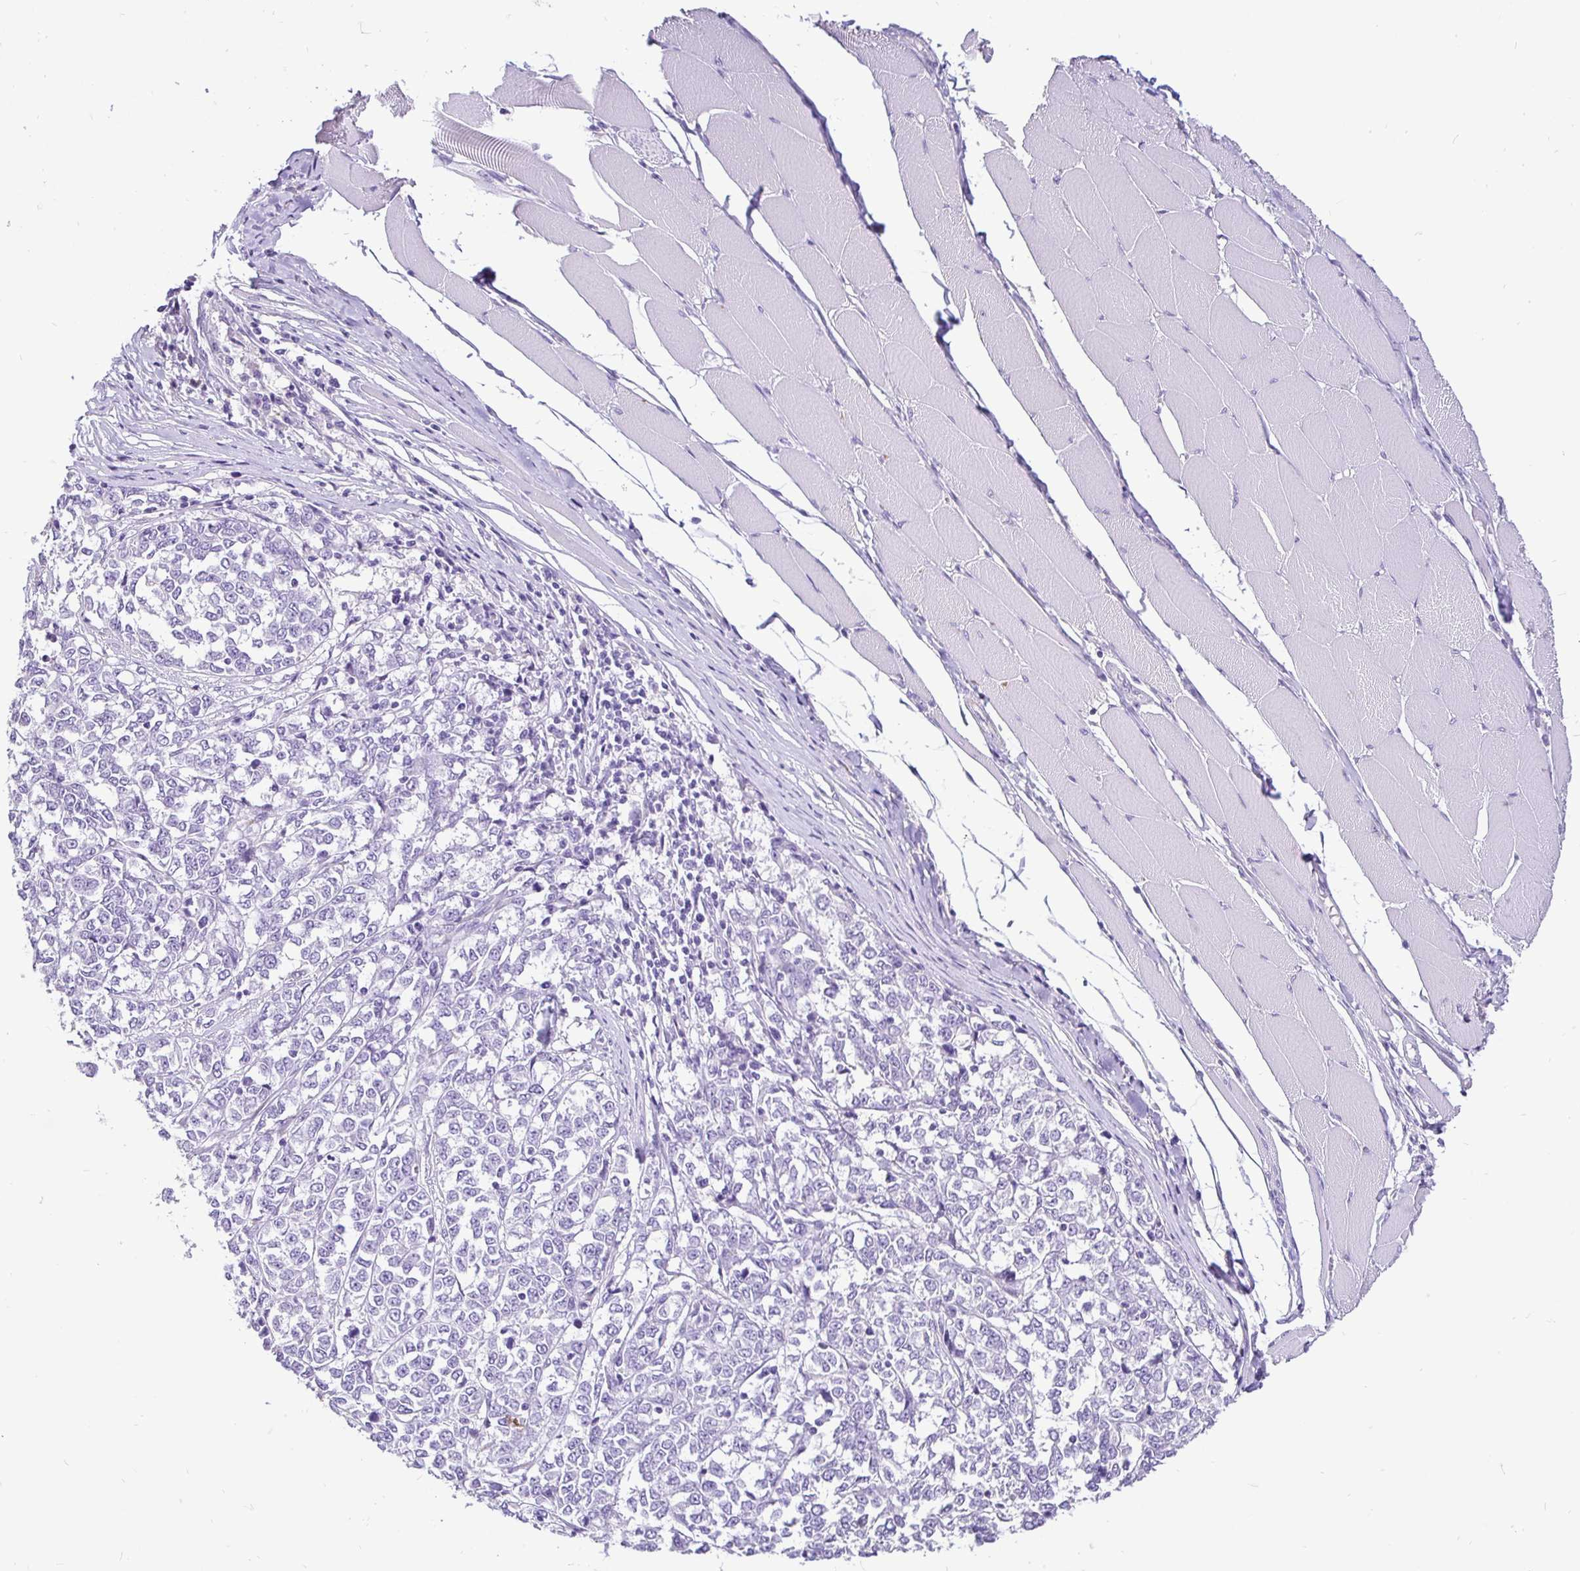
{"staining": {"intensity": "negative", "quantity": "none", "location": "none"}, "tissue": "melanoma", "cell_type": "Tumor cells", "image_type": "cancer", "snomed": [{"axis": "morphology", "description": "Malignant melanoma, NOS"}, {"axis": "topography", "description": "Skin"}], "caption": "Immunohistochemical staining of malignant melanoma exhibits no significant expression in tumor cells.", "gene": "TAF1D", "patient": {"sex": "female", "age": 72}}